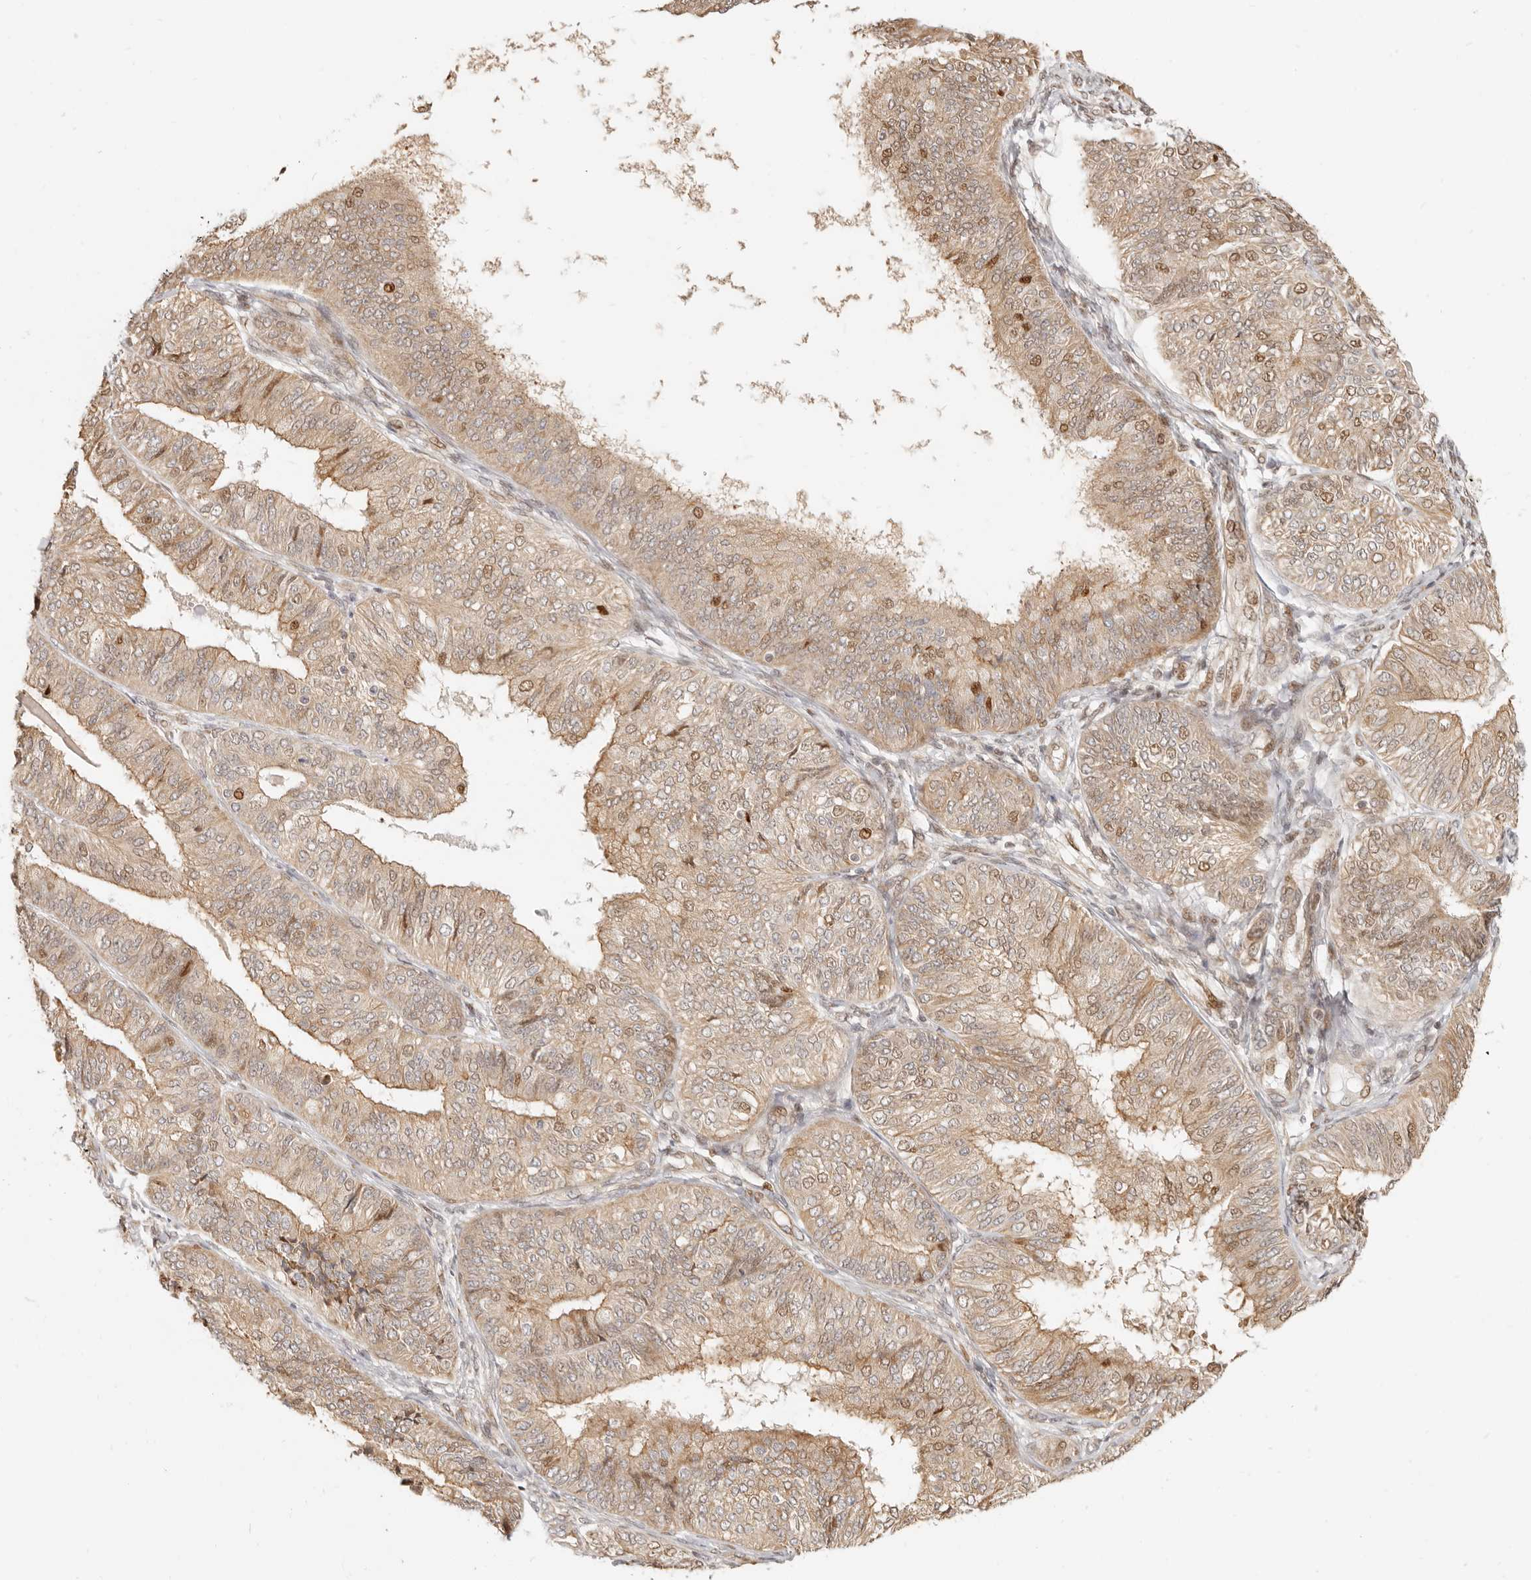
{"staining": {"intensity": "weak", "quantity": ">75%", "location": "cytoplasmic/membranous,nuclear"}, "tissue": "endometrial cancer", "cell_type": "Tumor cells", "image_type": "cancer", "snomed": [{"axis": "morphology", "description": "Adenocarcinoma, NOS"}, {"axis": "topography", "description": "Endometrium"}], "caption": "Protein staining displays weak cytoplasmic/membranous and nuclear positivity in about >75% of tumor cells in endometrial adenocarcinoma. (IHC, brightfield microscopy, high magnification).", "gene": "TUFT1", "patient": {"sex": "female", "age": 58}}